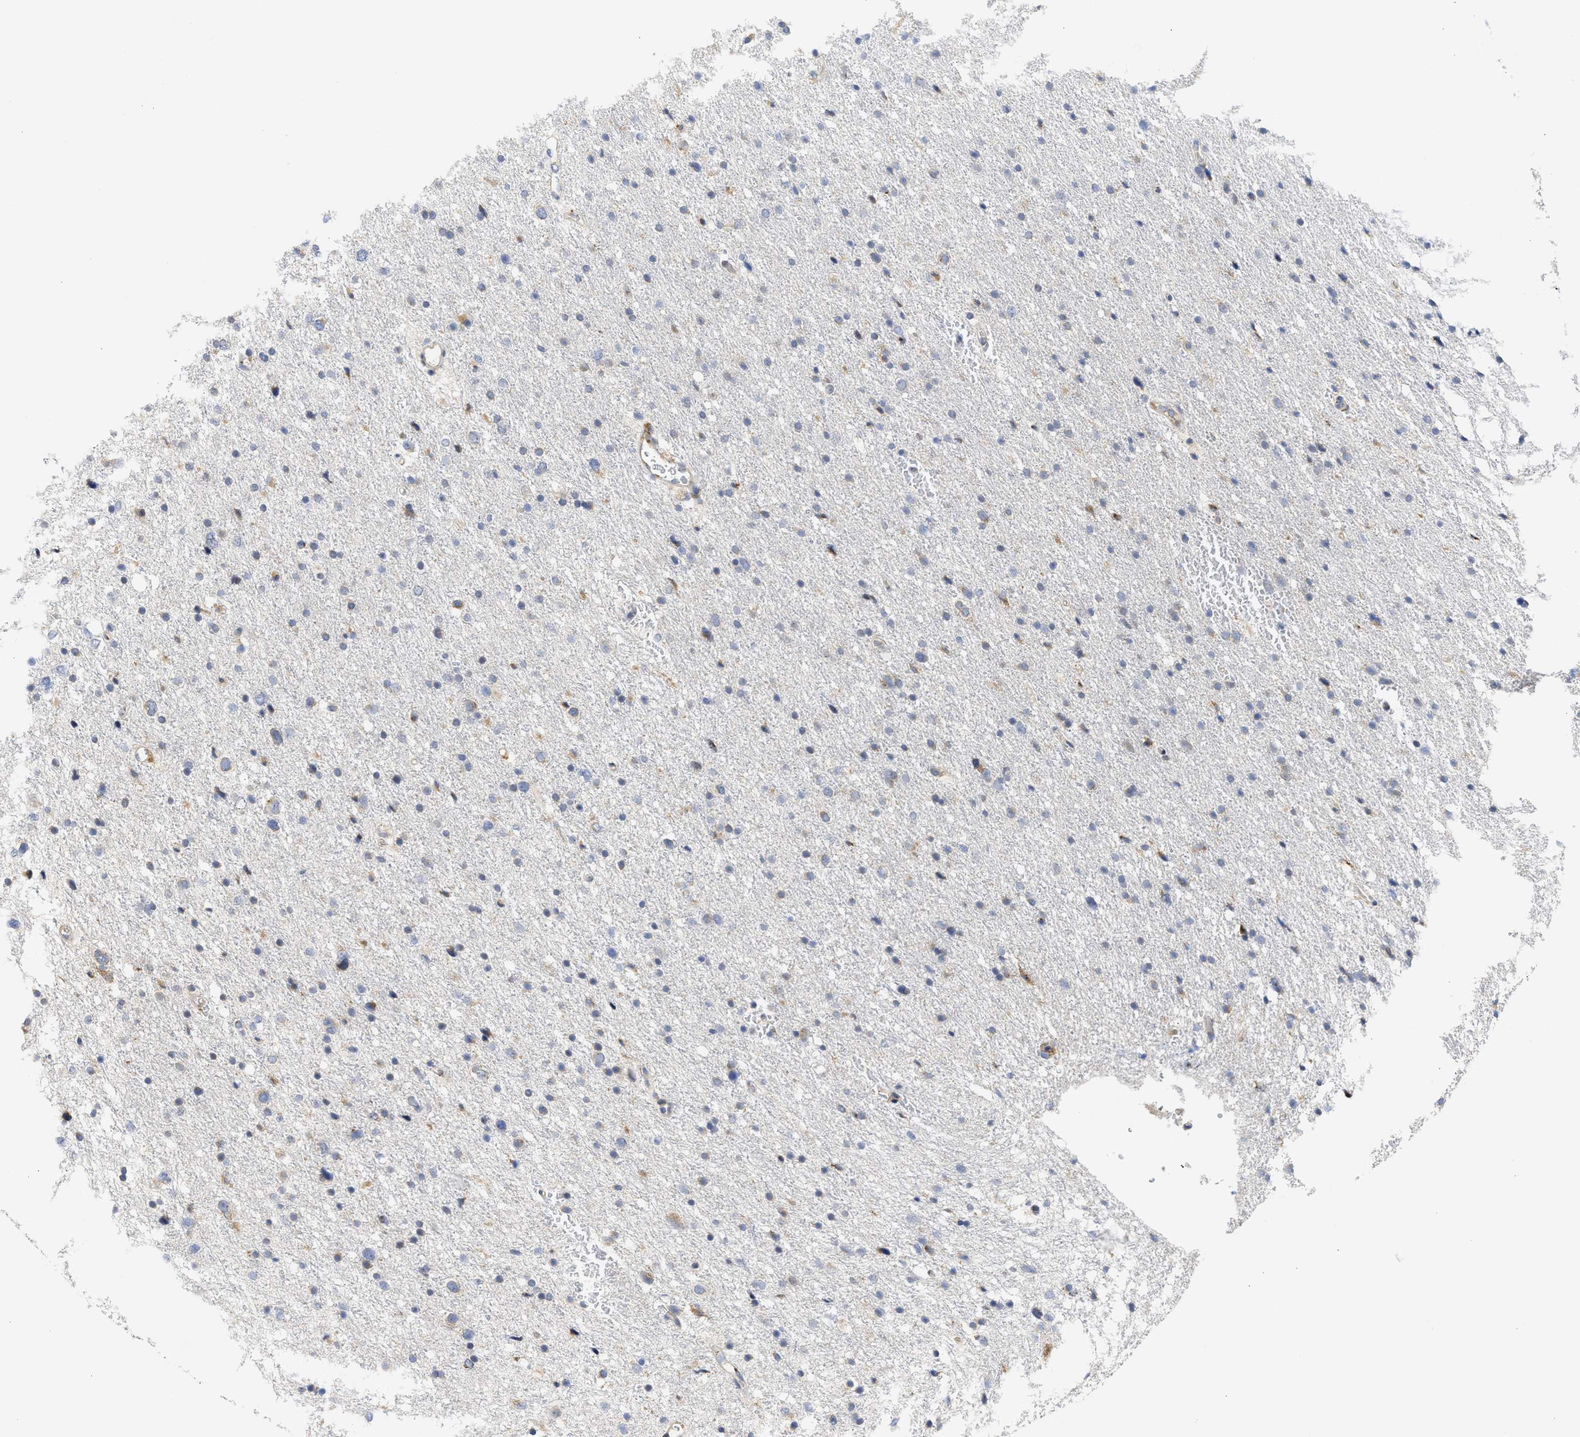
{"staining": {"intensity": "weak", "quantity": "25%-75%", "location": "cytoplasmic/membranous"}, "tissue": "glioma", "cell_type": "Tumor cells", "image_type": "cancer", "snomed": [{"axis": "morphology", "description": "Glioma, malignant, Low grade"}, {"axis": "topography", "description": "Brain"}], "caption": "Immunohistochemical staining of human glioma demonstrates low levels of weak cytoplasmic/membranous protein positivity in approximately 25%-75% of tumor cells.", "gene": "TMED1", "patient": {"sex": "female", "age": 37}}